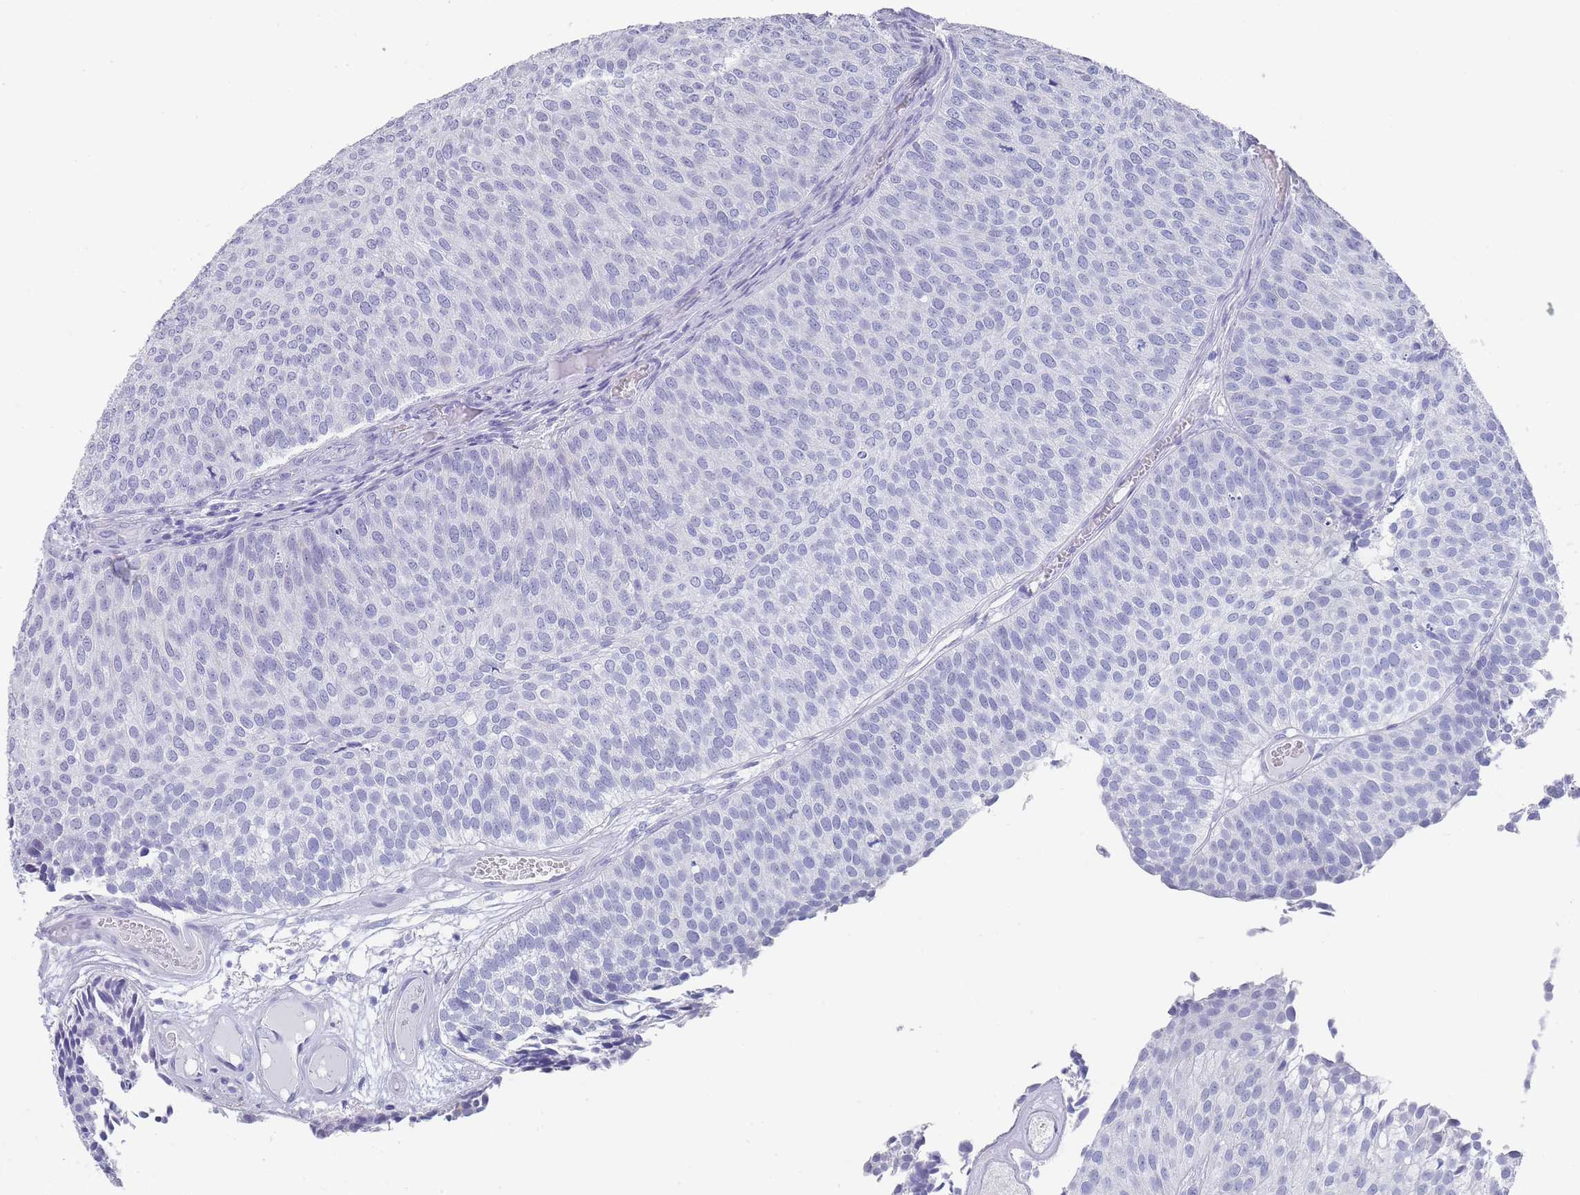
{"staining": {"intensity": "negative", "quantity": "none", "location": "none"}, "tissue": "urothelial cancer", "cell_type": "Tumor cells", "image_type": "cancer", "snomed": [{"axis": "morphology", "description": "Urothelial carcinoma, Low grade"}, {"axis": "topography", "description": "Urinary bladder"}], "caption": "Low-grade urothelial carcinoma was stained to show a protein in brown. There is no significant staining in tumor cells.", "gene": "RAB2B", "patient": {"sex": "male", "age": 84}}